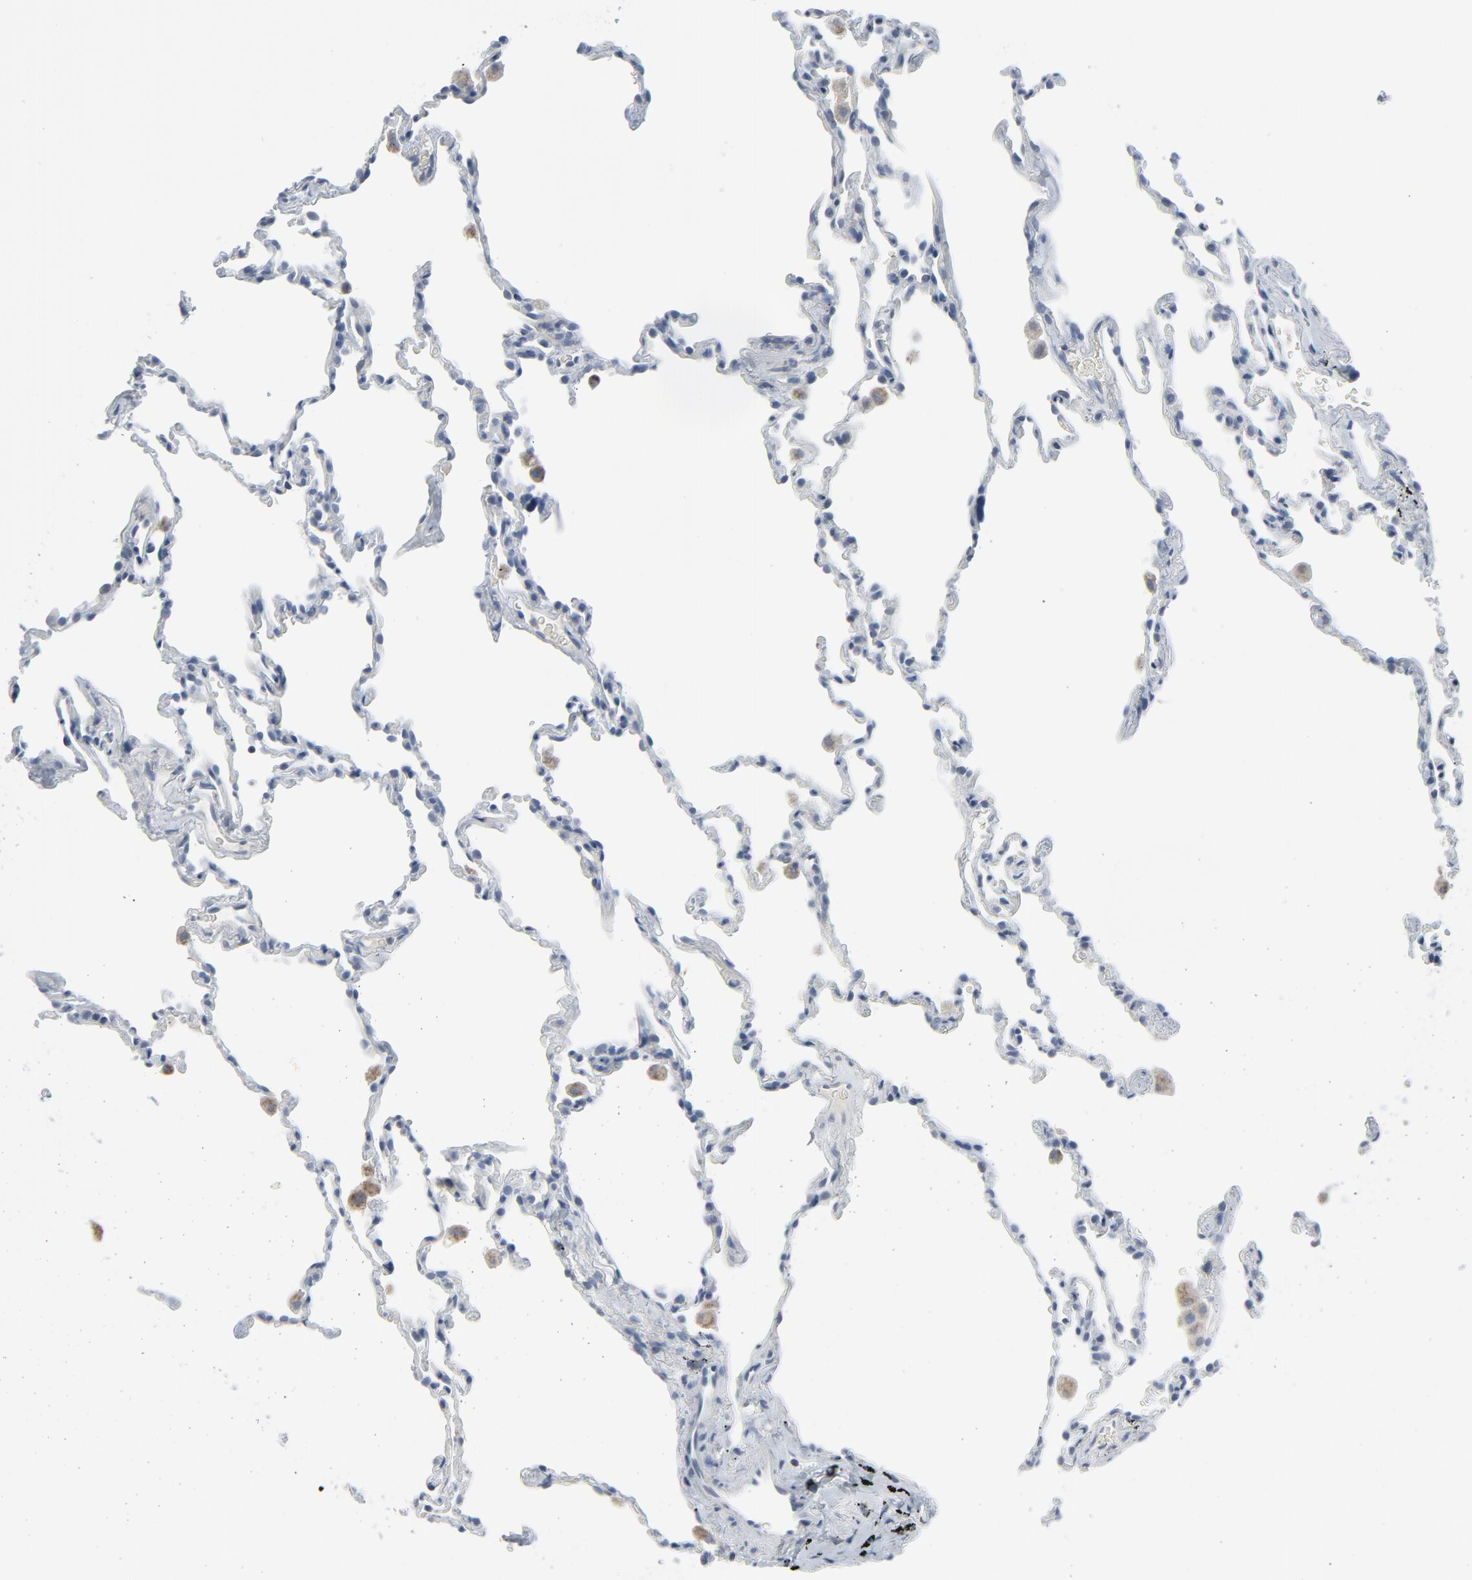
{"staining": {"intensity": "negative", "quantity": "none", "location": "none"}, "tissue": "lung", "cell_type": "Alveolar cells", "image_type": "normal", "snomed": [{"axis": "morphology", "description": "Normal tissue, NOS"}, {"axis": "morphology", "description": "Soft tissue tumor metastatic"}, {"axis": "topography", "description": "Lung"}], "caption": "Immunohistochemical staining of normal human lung displays no significant positivity in alveolar cells.", "gene": "GPX2", "patient": {"sex": "male", "age": 59}}